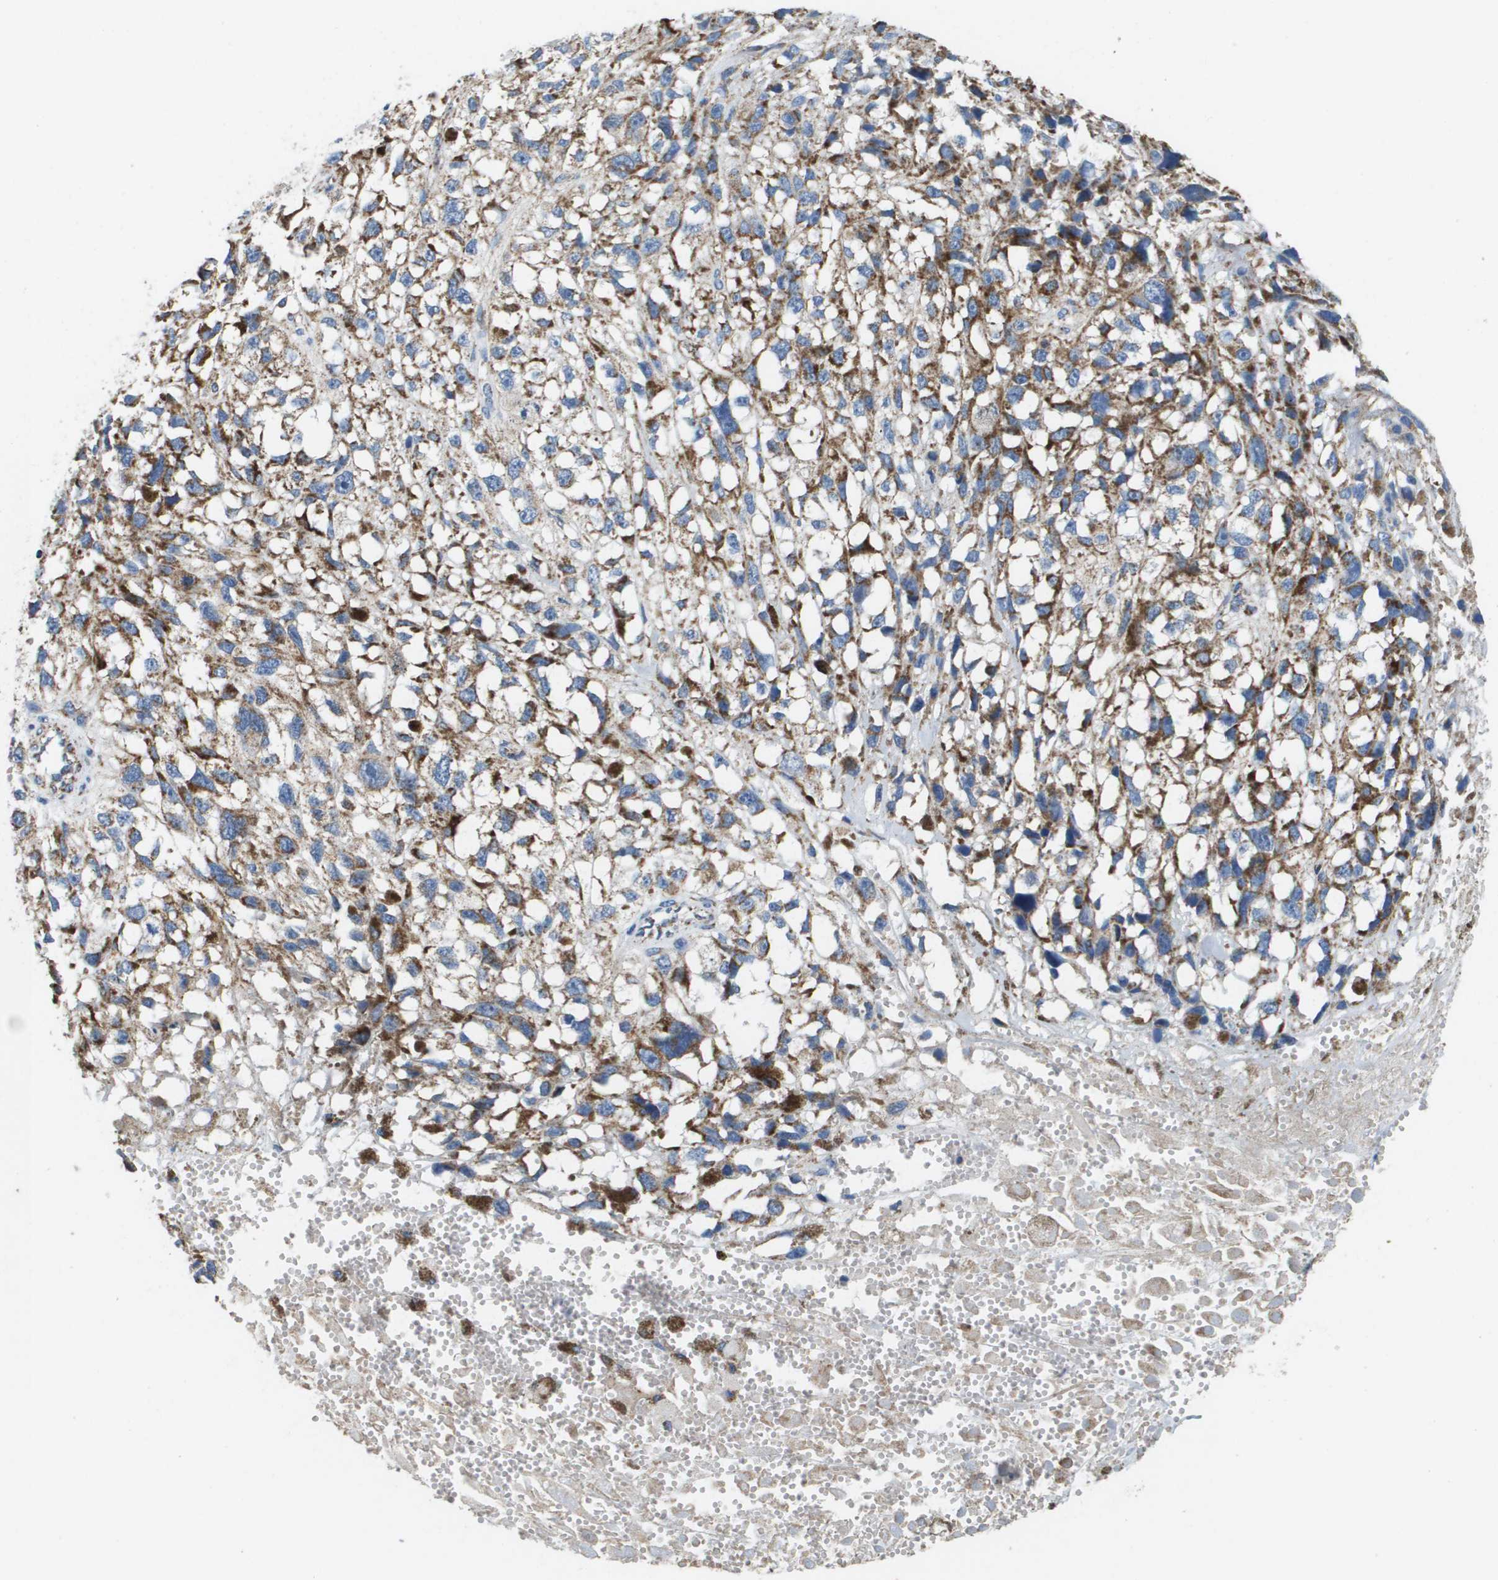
{"staining": {"intensity": "strong", "quantity": ">75%", "location": "cytoplasmic/membranous"}, "tissue": "melanoma", "cell_type": "Tumor cells", "image_type": "cancer", "snomed": [{"axis": "morphology", "description": "Malignant melanoma, Metastatic site"}, {"axis": "topography", "description": "Lymph node"}], "caption": "Protein expression by IHC demonstrates strong cytoplasmic/membranous staining in approximately >75% of tumor cells in malignant melanoma (metastatic site).", "gene": "ATP5F1B", "patient": {"sex": "male", "age": 59}}